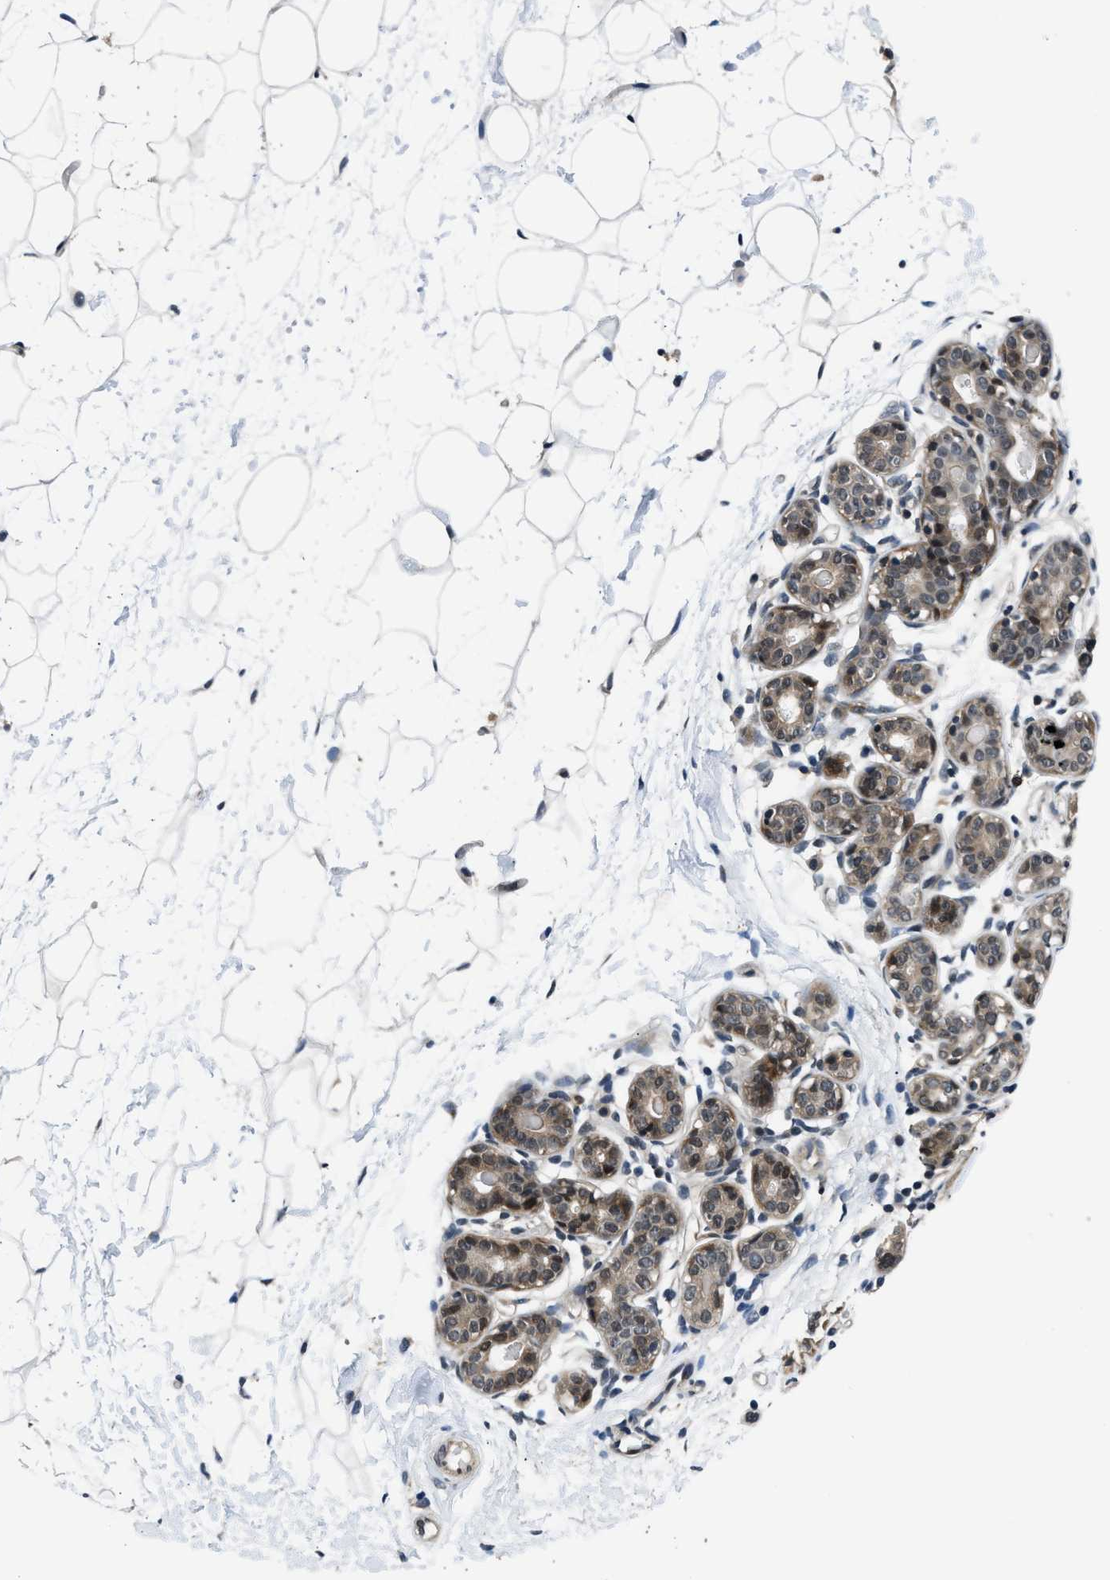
{"staining": {"intensity": "moderate", "quantity": "25%-75%", "location": "nuclear"}, "tissue": "breast", "cell_type": "Adipocytes", "image_type": "normal", "snomed": [{"axis": "morphology", "description": "Normal tissue, NOS"}, {"axis": "topography", "description": "Breast"}], "caption": "Brown immunohistochemical staining in normal human breast exhibits moderate nuclear positivity in approximately 25%-75% of adipocytes.", "gene": "MTMR1", "patient": {"sex": "female", "age": 22}}